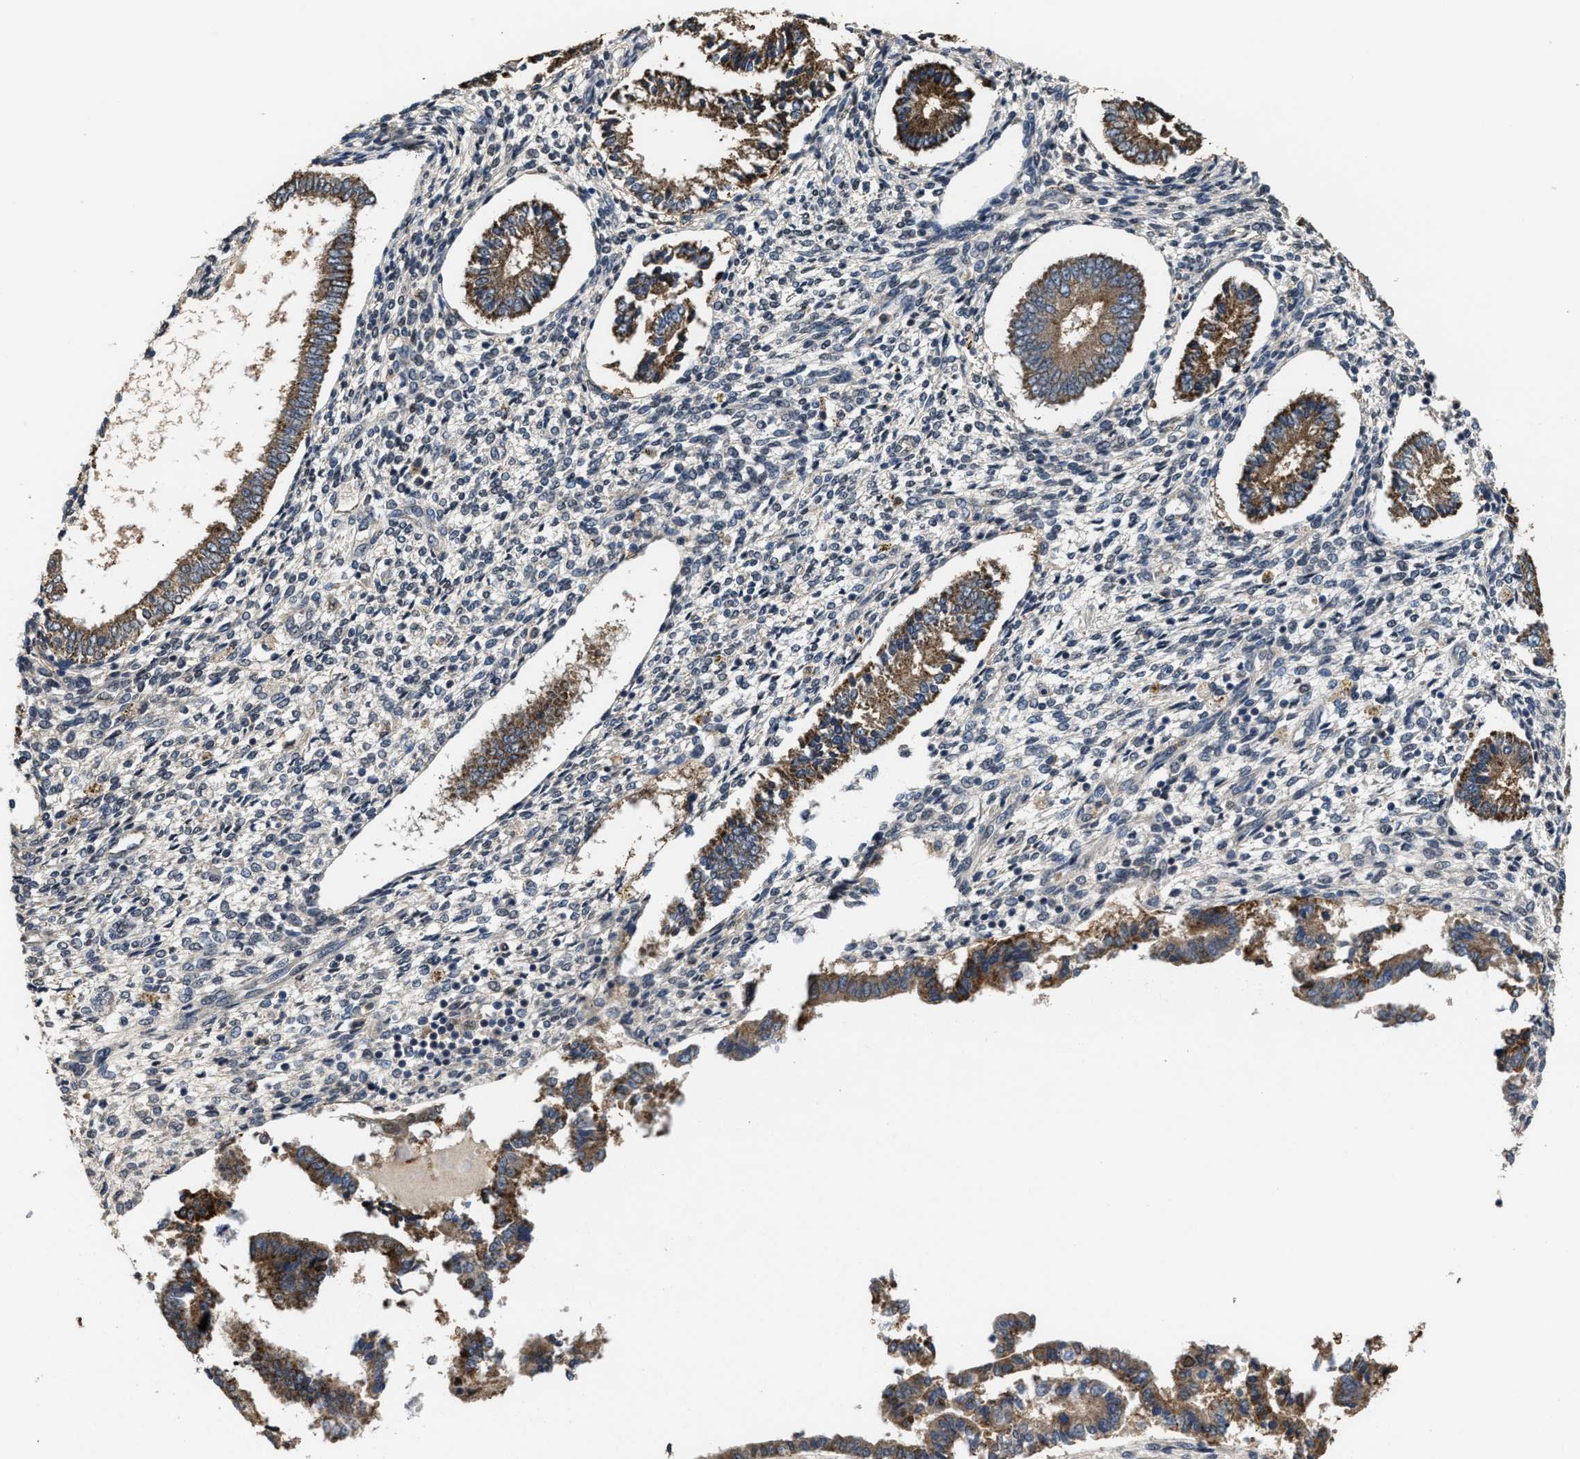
{"staining": {"intensity": "negative", "quantity": "none", "location": "none"}, "tissue": "endometrium", "cell_type": "Cells in endometrial stroma", "image_type": "normal", "snomed": [{"axis": "morphology", "description": "Normal tissue, NOS"}, {"axis": "topography", "description": "Endometrium"}], "caption": "The photomicrograph exhibits no staining of cells in endometrial stroma in unremarkable endometrium.", "gene": "ZNF20", "patient": {"sex": "female", "age": 42}}